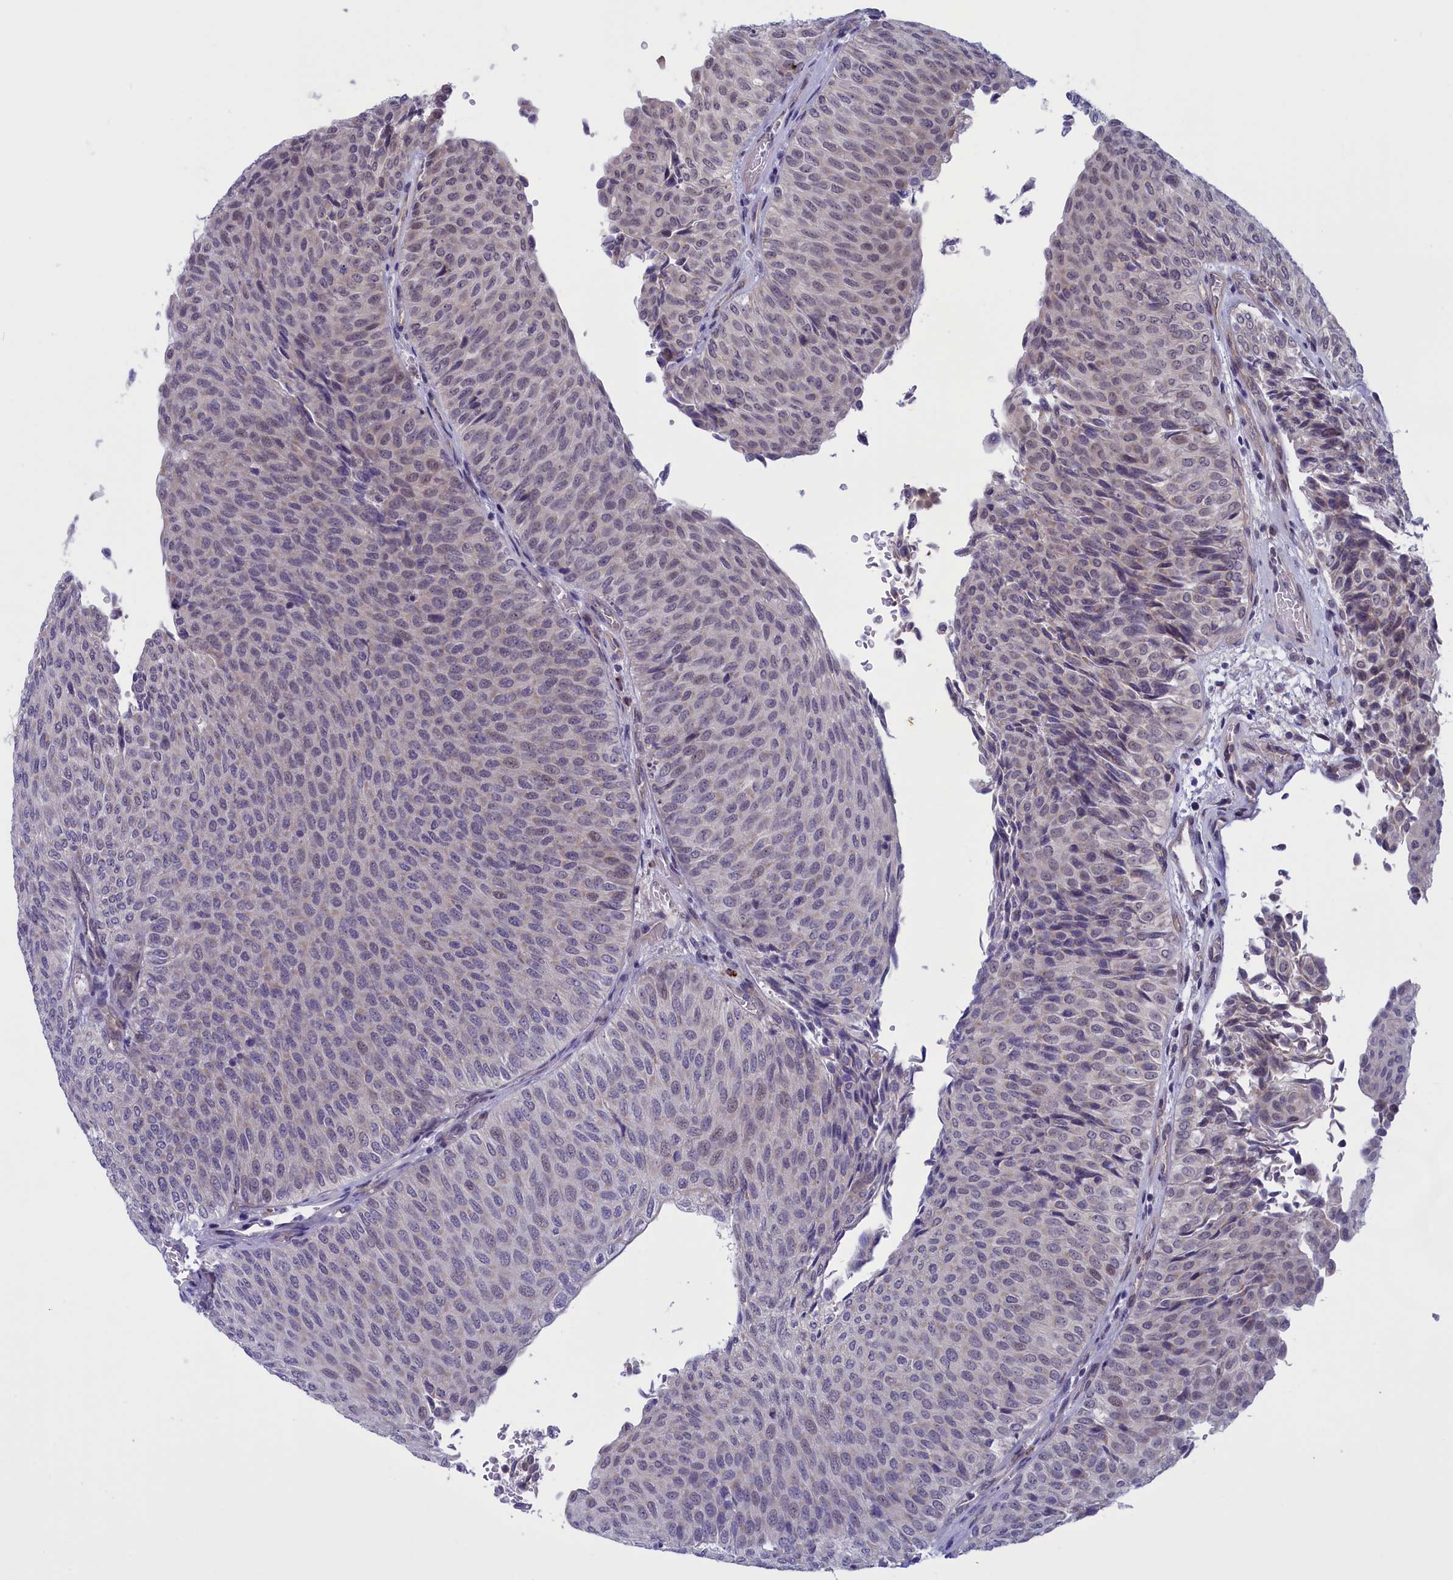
{"staining": {"intensity": "weak", "quantity": "<25%", "location": "nuclear"}, "tissue": "urothelial cancer", "cell_type": "Tumor cells", "image_type": "cancer", "snomed": [{"axis": "morphology", "description": "Urothelial carcinoma, Low grade"}, {"axis": "topography", "description": "Urinary bladder"}], "caption": "There is no significant staining in tumor cells of urothelial carcinoma (low-grade). The staining was performed using DAB (3,3'-diaminobenzidine) to visualize the protein expression in brown, while the nuclei were stained in blue with hematoxylin (Magnification: 20x).", "gene": "IGFALS", "patient": {"sex": "male", "age": 78}}